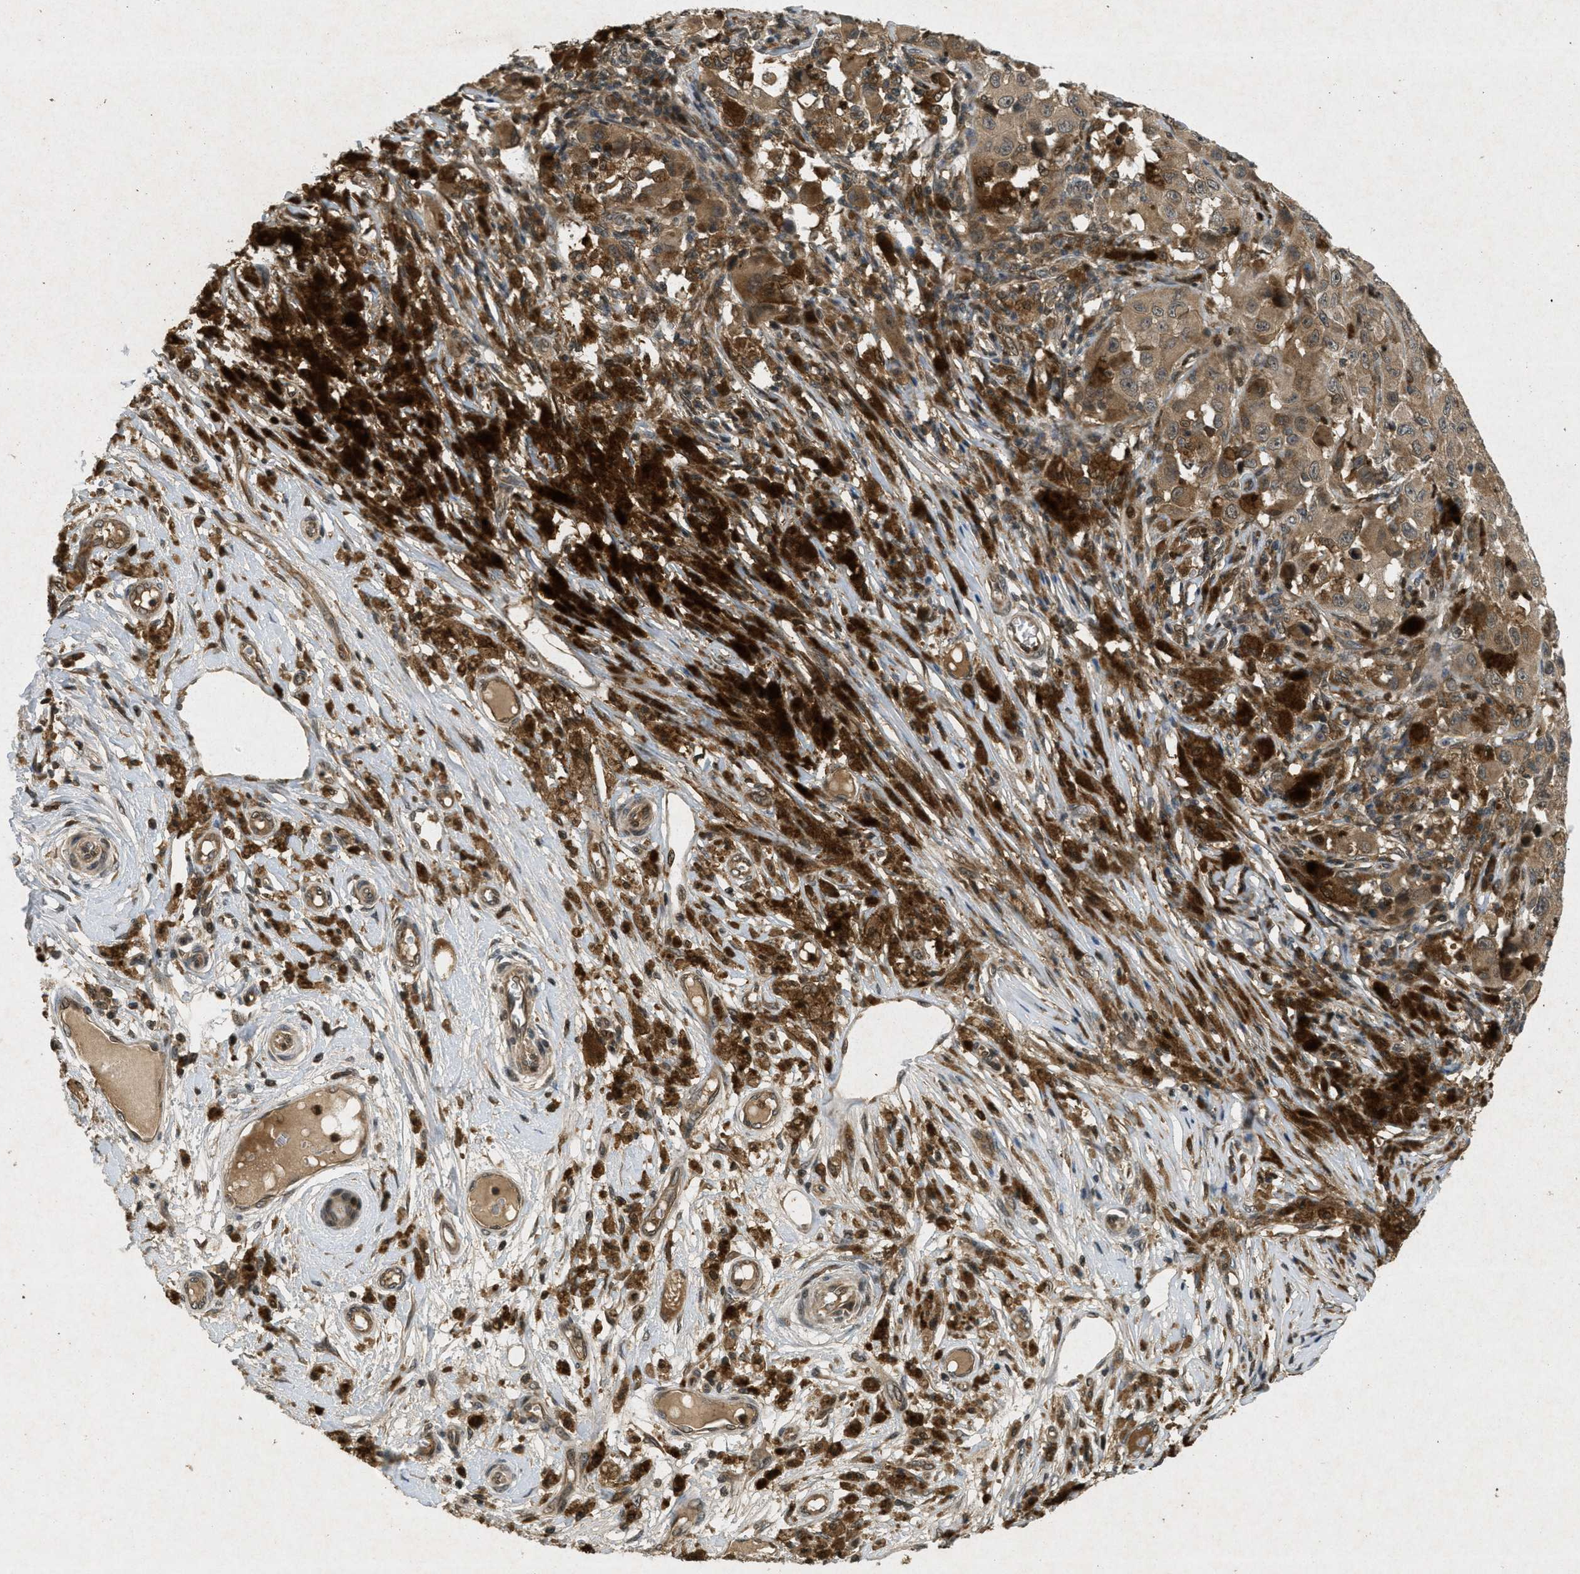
{"staining": {"intensity": "moderate", "quantity": ">75%", "location": "cytoplasmic/membranous"}, "tissue": "melanoma", "cell_type": "Tumor cells", "image_type": "cancer", "snomed": [{"axis": "morphology", "description": "Malignant melanoma, NOS"}, {"axis": "topography", "description": "Skin"}], "caption": "Human melanoma stained with a protein marker exhibits moderate staining in tumor cells.", "gene": "ATG7", "patient": {"sex": "male", "age": 96}}